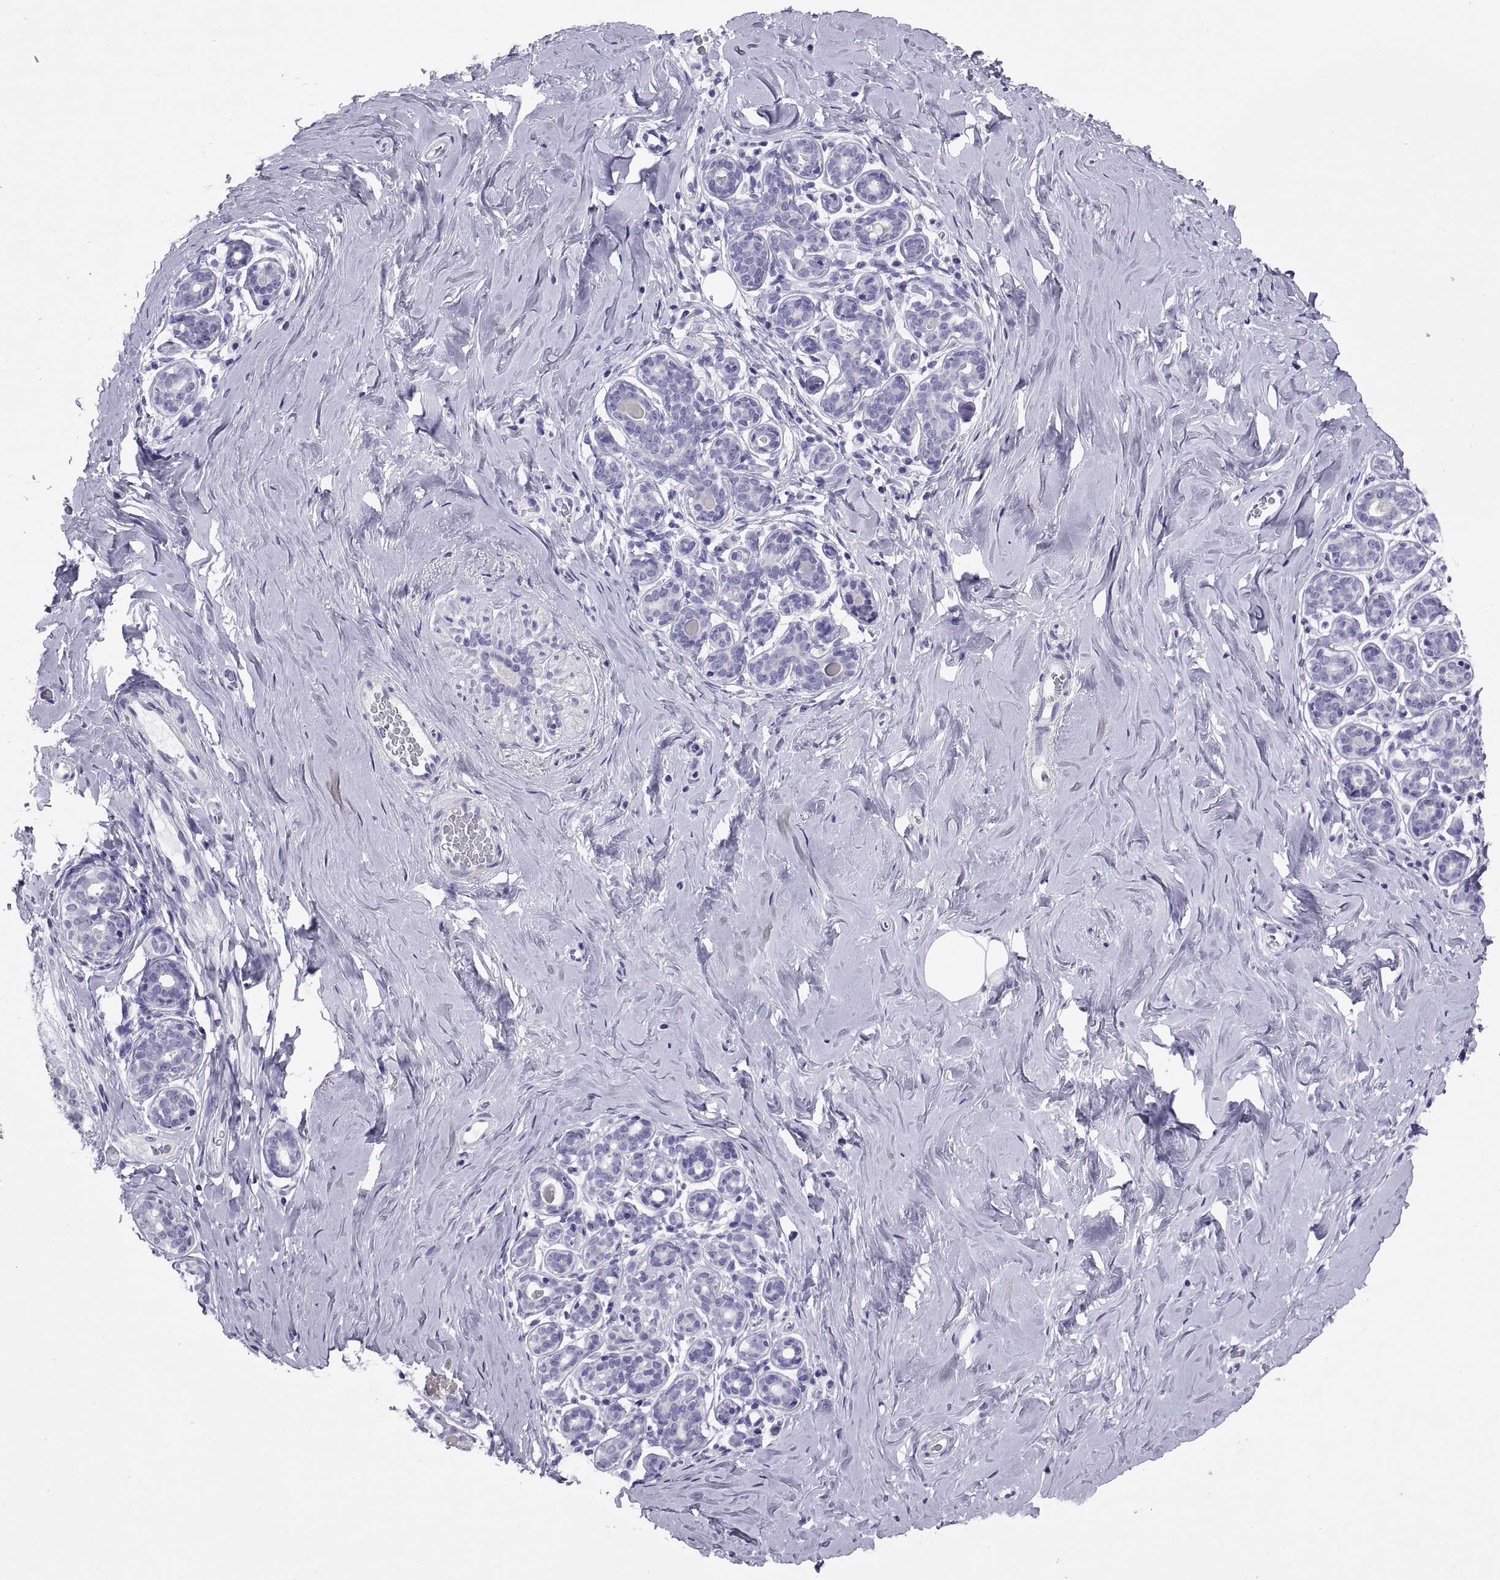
{"staining": {"intensity": "negative", "quantity": "none", "location": "none"}, "tissue": "breast", "cell_type": "Adipocytes", "image_type": "normal", "snomed": [{"axis": "morphology", "description": "Normal tissue, NOS"}, {"axis": "topography", "description": "Skin"}, {"axis": "topography", "description": "Breast"}], "caption": "High magnification brightfield microscopy of normal breast stained with DAB (3,3'-diaminobenzidine) (brown) and counterstained with hematoxylin (blue): adipocytes show no significant positivity. (DAB immunohistochemistry, high magnification).", "gene": "RGS20", "patient": {"sex": "female", "age": 43}}